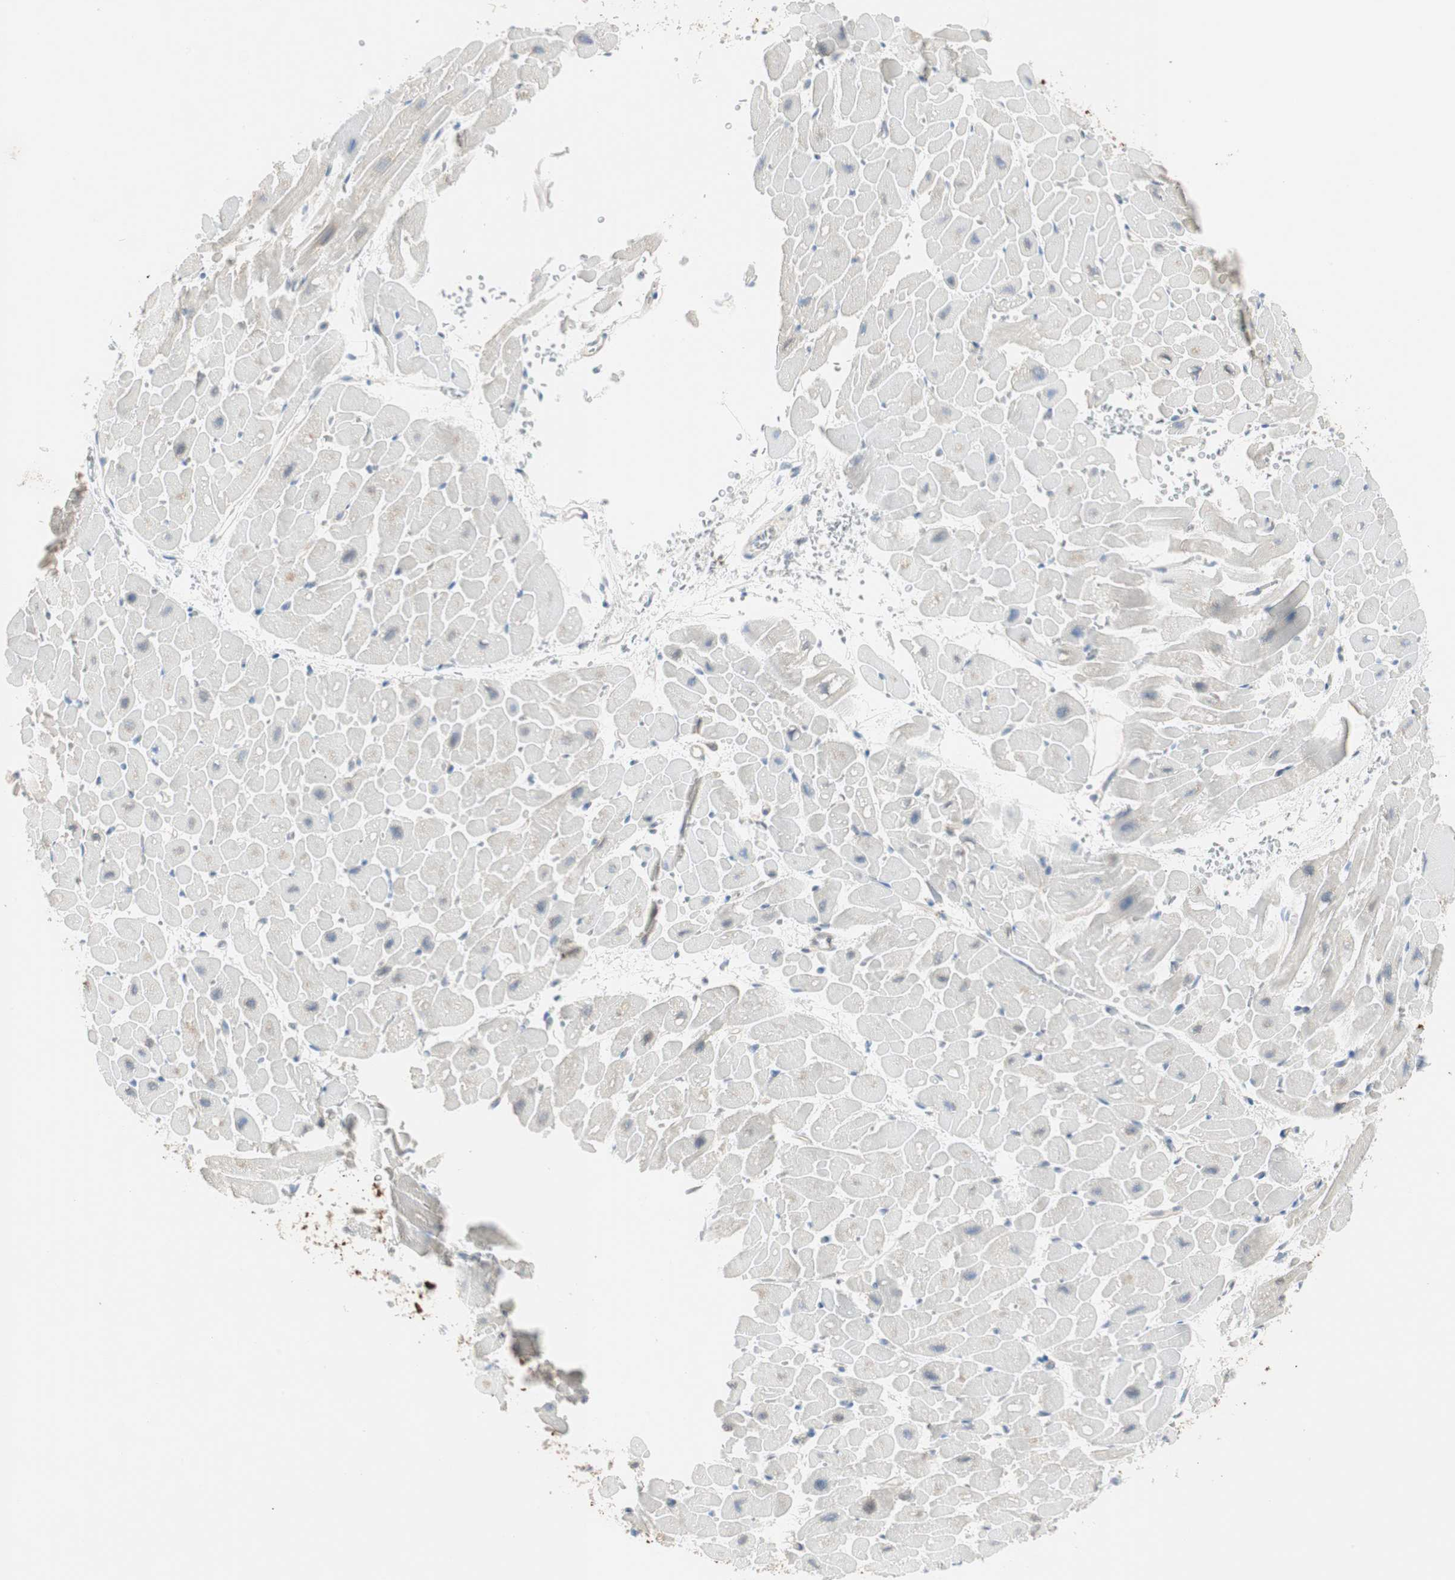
{"staining": {"intensity": "weak", "quantity": "25%-75%", "location": "cytoplasmic/membranous"}, "tissue": "heart muscle", "cell_type": "Cardiomyocytes", "image_type": "normal", "snomed": [{"axis": "morphology", "description": "Normal tissue, NOS"}, {"axis": "topography", "description": "Heart"}], "caption": "Benign heart muscle exhibits weak cytoplasmic/membranous staining in about 25%-75% of cardiomyocytes.", "gene": "CDK3", "patient": {"sex": "male", "age": 45}}